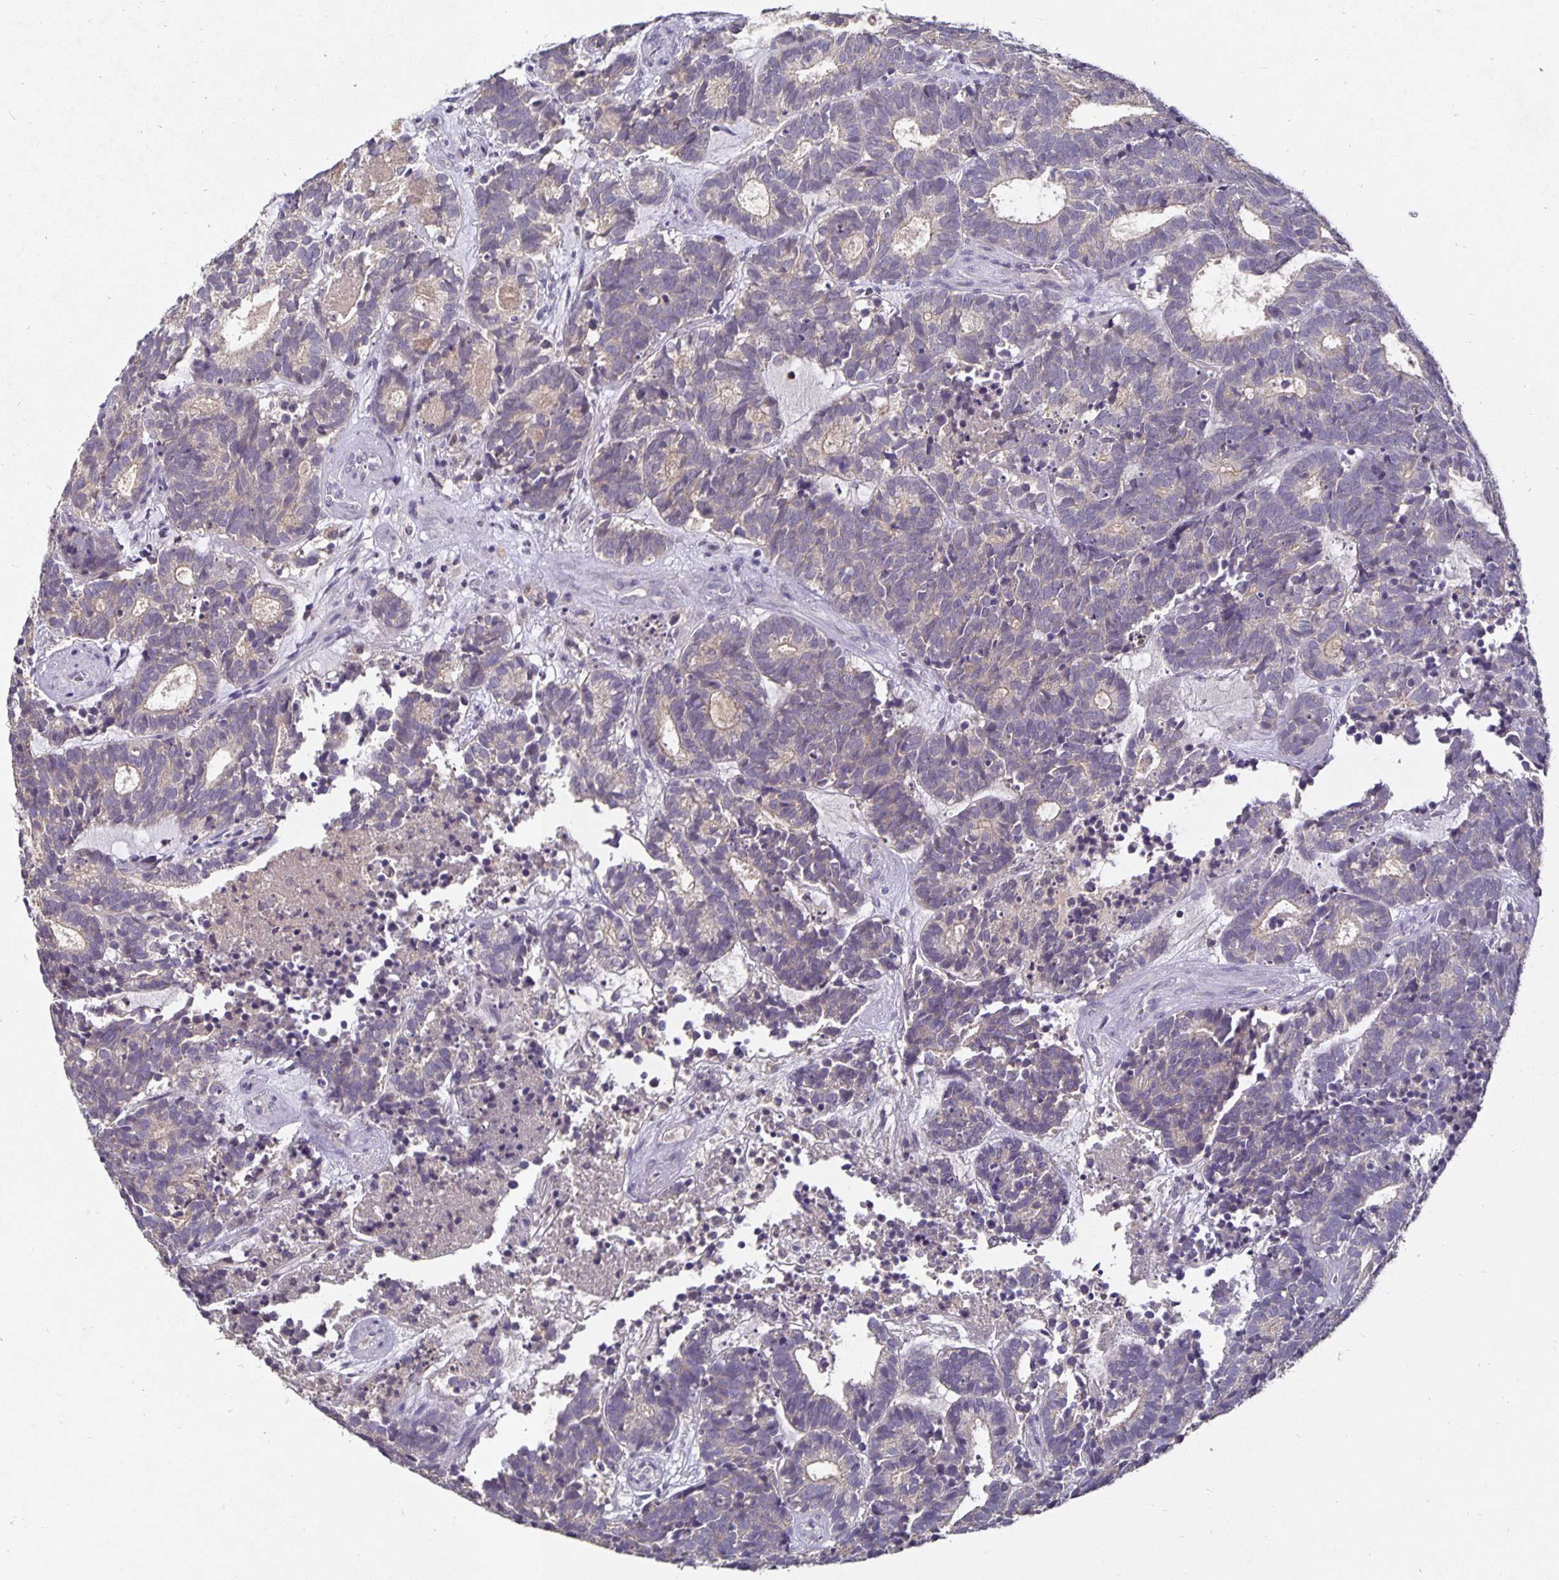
{"staining": {"intensity": "negative", "quantity": "none", "location": "none"}, "tissue": "head and neck cancer", "cell_type": "Tumor cells", "image_type": "cancer", "snomed": [{"axis": "morphology", "description": "Adenocarcinoma, NOS"}, {"axis": "topography", "description": "Head-Neck"}], "caption": "Head and neck cancer stained for a protein using immunohistochemistry reveals no positivity tumor cells.", "gene": "HEPN1", "patient": {"sex": "female", "age": 81}}